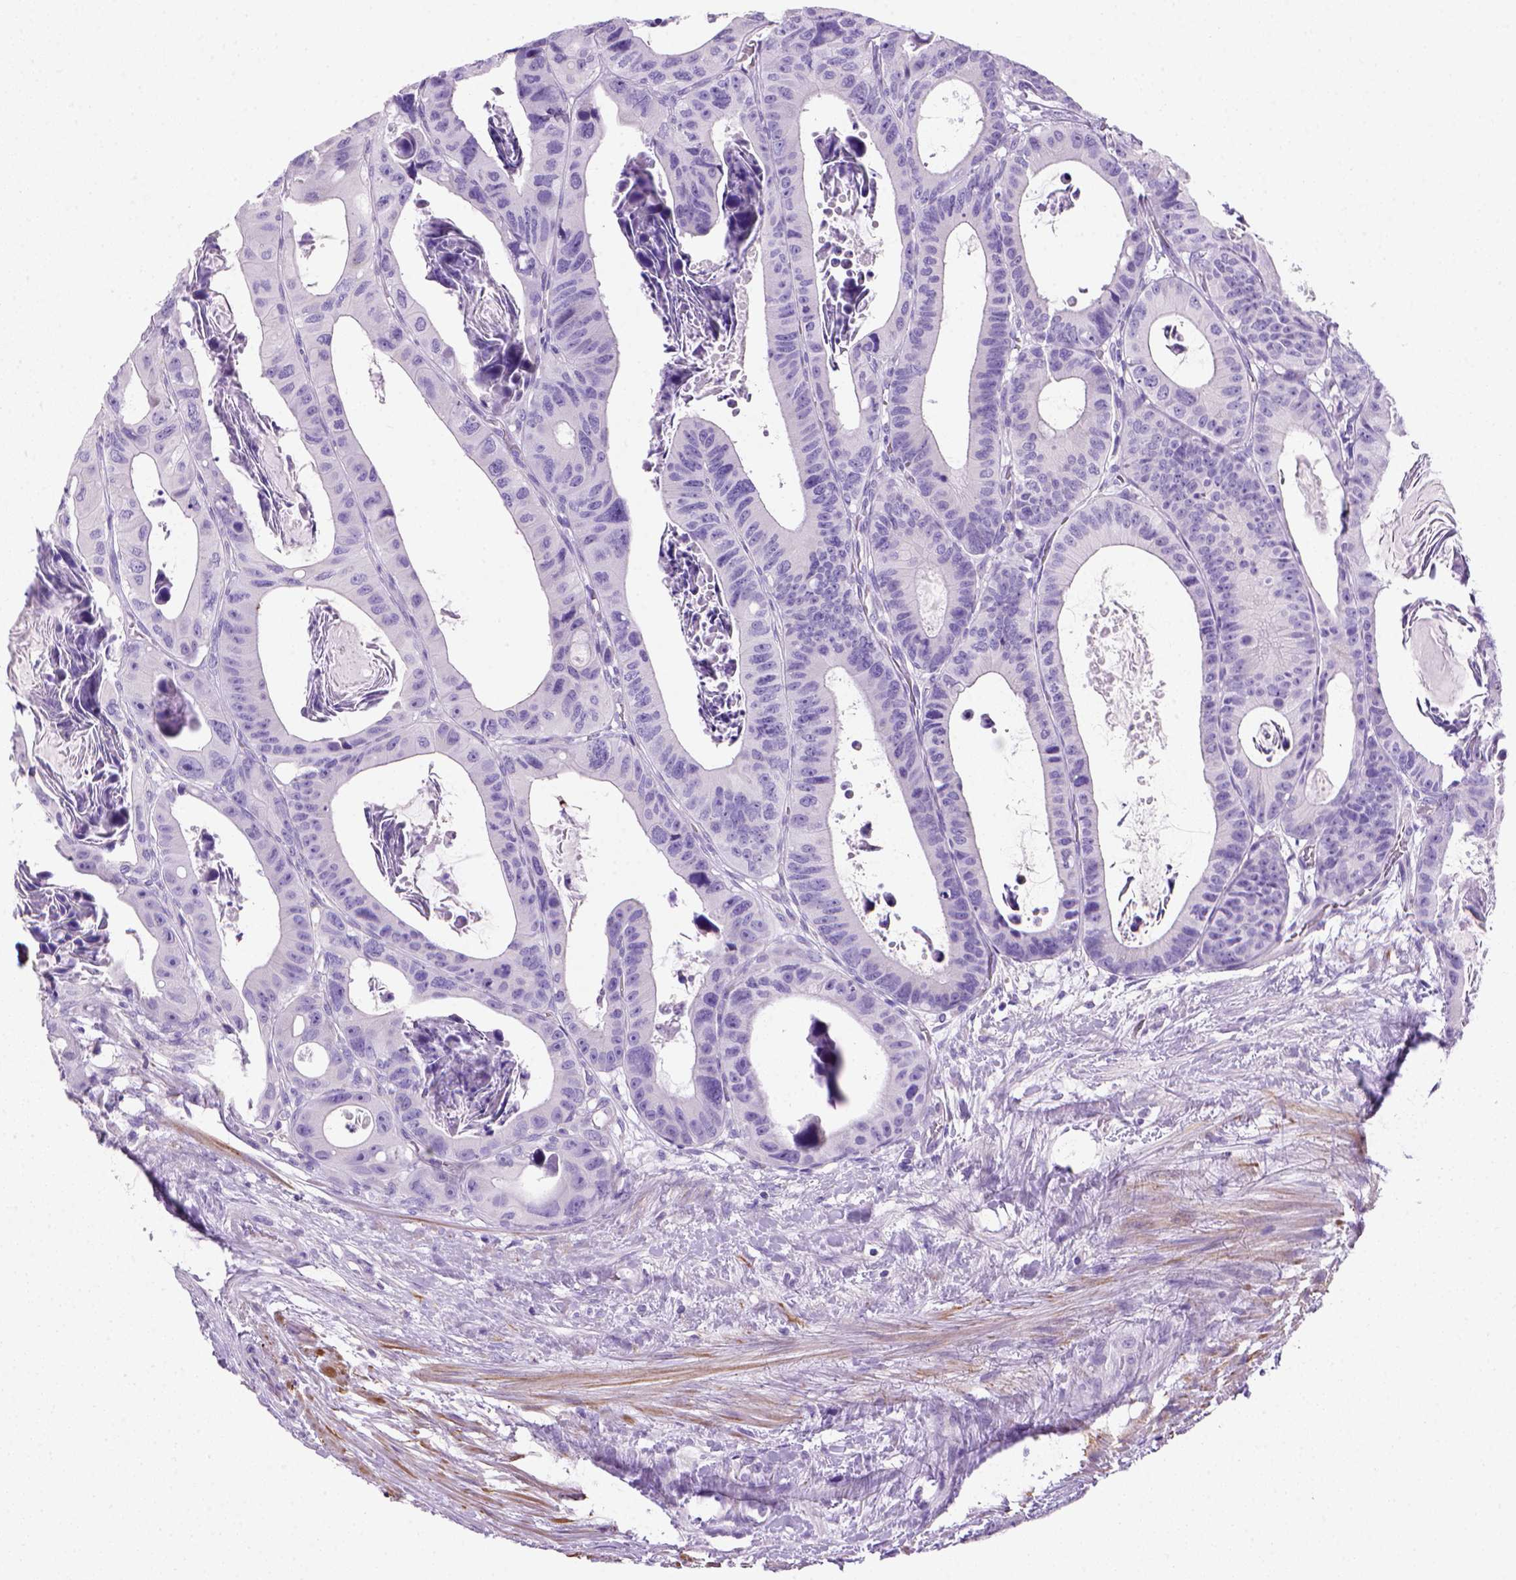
{"staining": {"intensity": "negative", "quantity": "none", "location": "none"}, "tissue": "colorectal cancer", "cell_type": "Tumor cells", "image_type": "cancer", "snomed": [{"axis": "morphology", "description": "Adenocarcinoma, NOS"}, {"axis": "topography", "description": "Rectum"}], "caption": "Immunohistochemical staining of colorectal adenocarcinoma reveals no significant expression in tumor cells.", "gene": "ARHGEF33", "patient": {"sex": "male", "age": 64}}